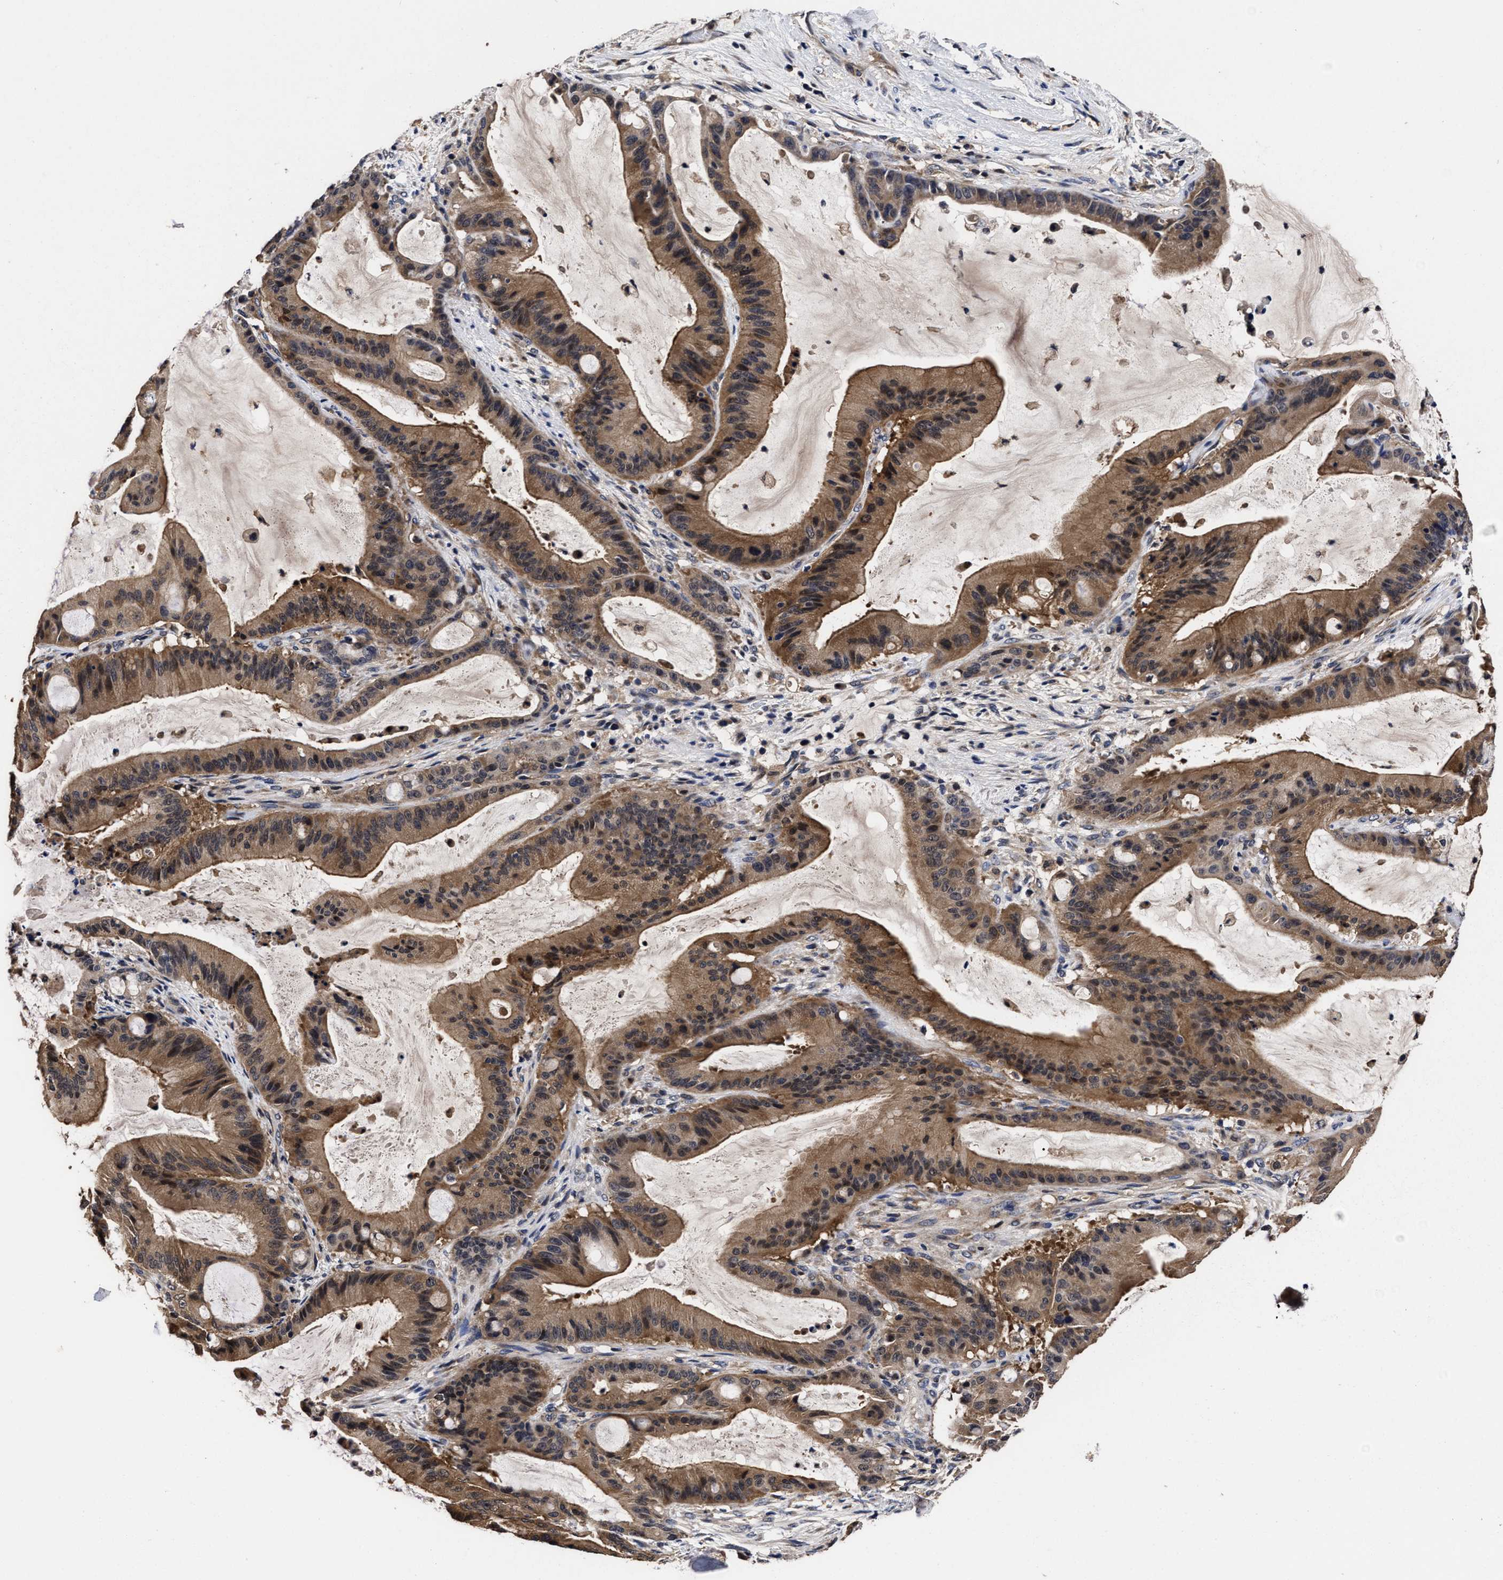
{"staining": {"intensity": "moderate", "quantity": ">75%", "location": "cytoplasmic/membranous"}, "tissue": "liver cancer", "cell_type": "Tumor cells", "image_type": "cancer", "snomed": [{"axis": "morphology", "description": "Normal tissue, NOS"}, {"axis": "morphology", "description": "Cholangiocarcinoma"}, {"axis": "topography", "description": "Liver"}, {"axis": "topography", "description": "Peripheral nerve tissue"}], "caption": "Protein analysis of cholangiocarcinoma (liver) tissue shows moderate cytoplasmic/membranous expression in approximately >75% of tumor cells.", "gene": "SOCS5", "patient": {"sex": "female", "age": 73}}